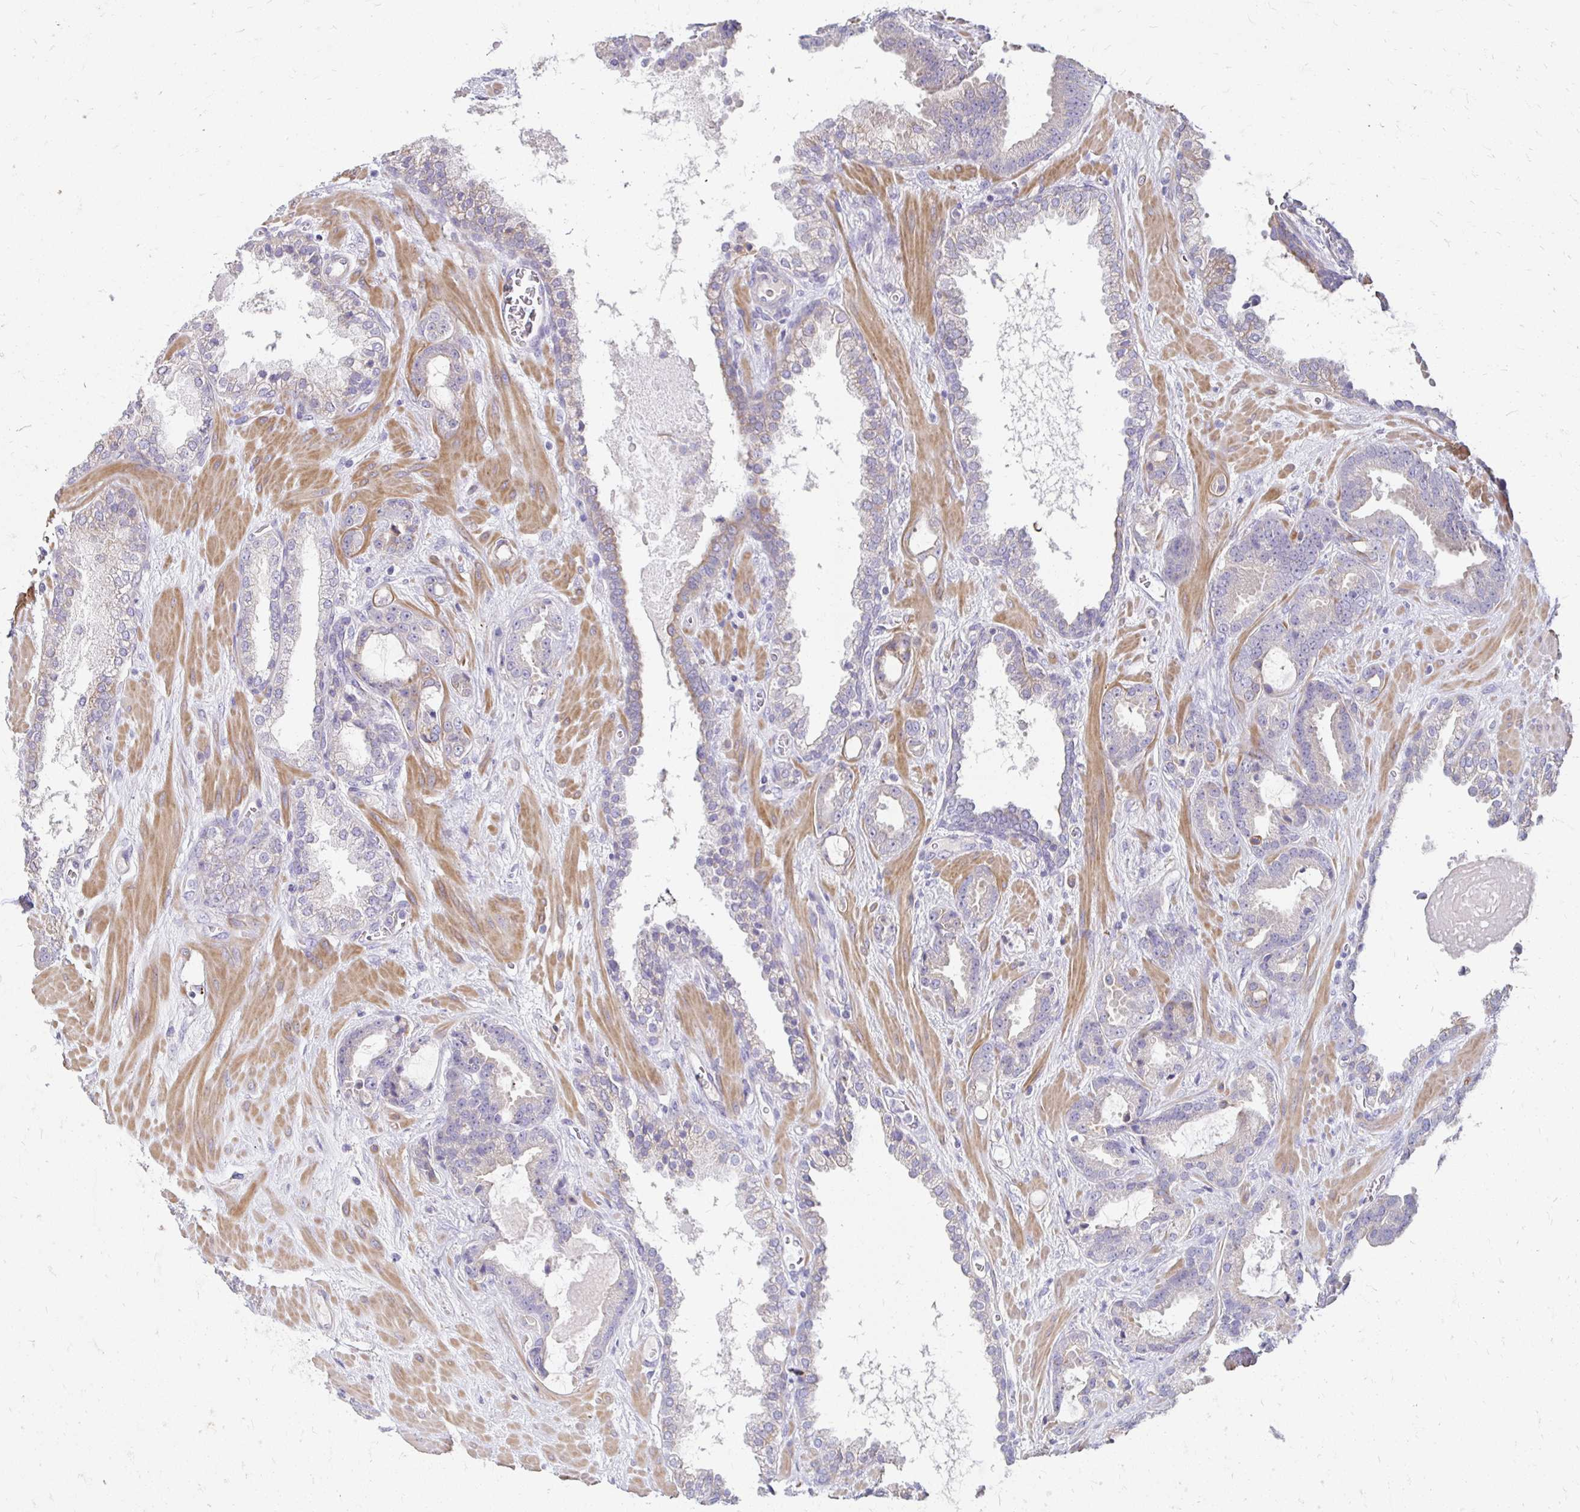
{"staining": {"intensity": "negative", "quantity": "none", "location": "none"}, "tissue": "prostate cancer", "cell_type": "Tumor cells", "image_type": "cancer", "snomed": [{"axis": "morphology", "description": "Adenocarcinoma, Low grade"}, {"axis": "topography", "description": "Prostate"}], "caption": "This is an IHC histopathology image of human prostate adenocarcinoma (low-grade). There is no expression in tumor cells.", "gene": "AKAP6", "patient": {"sex": "male", "age": 62}}